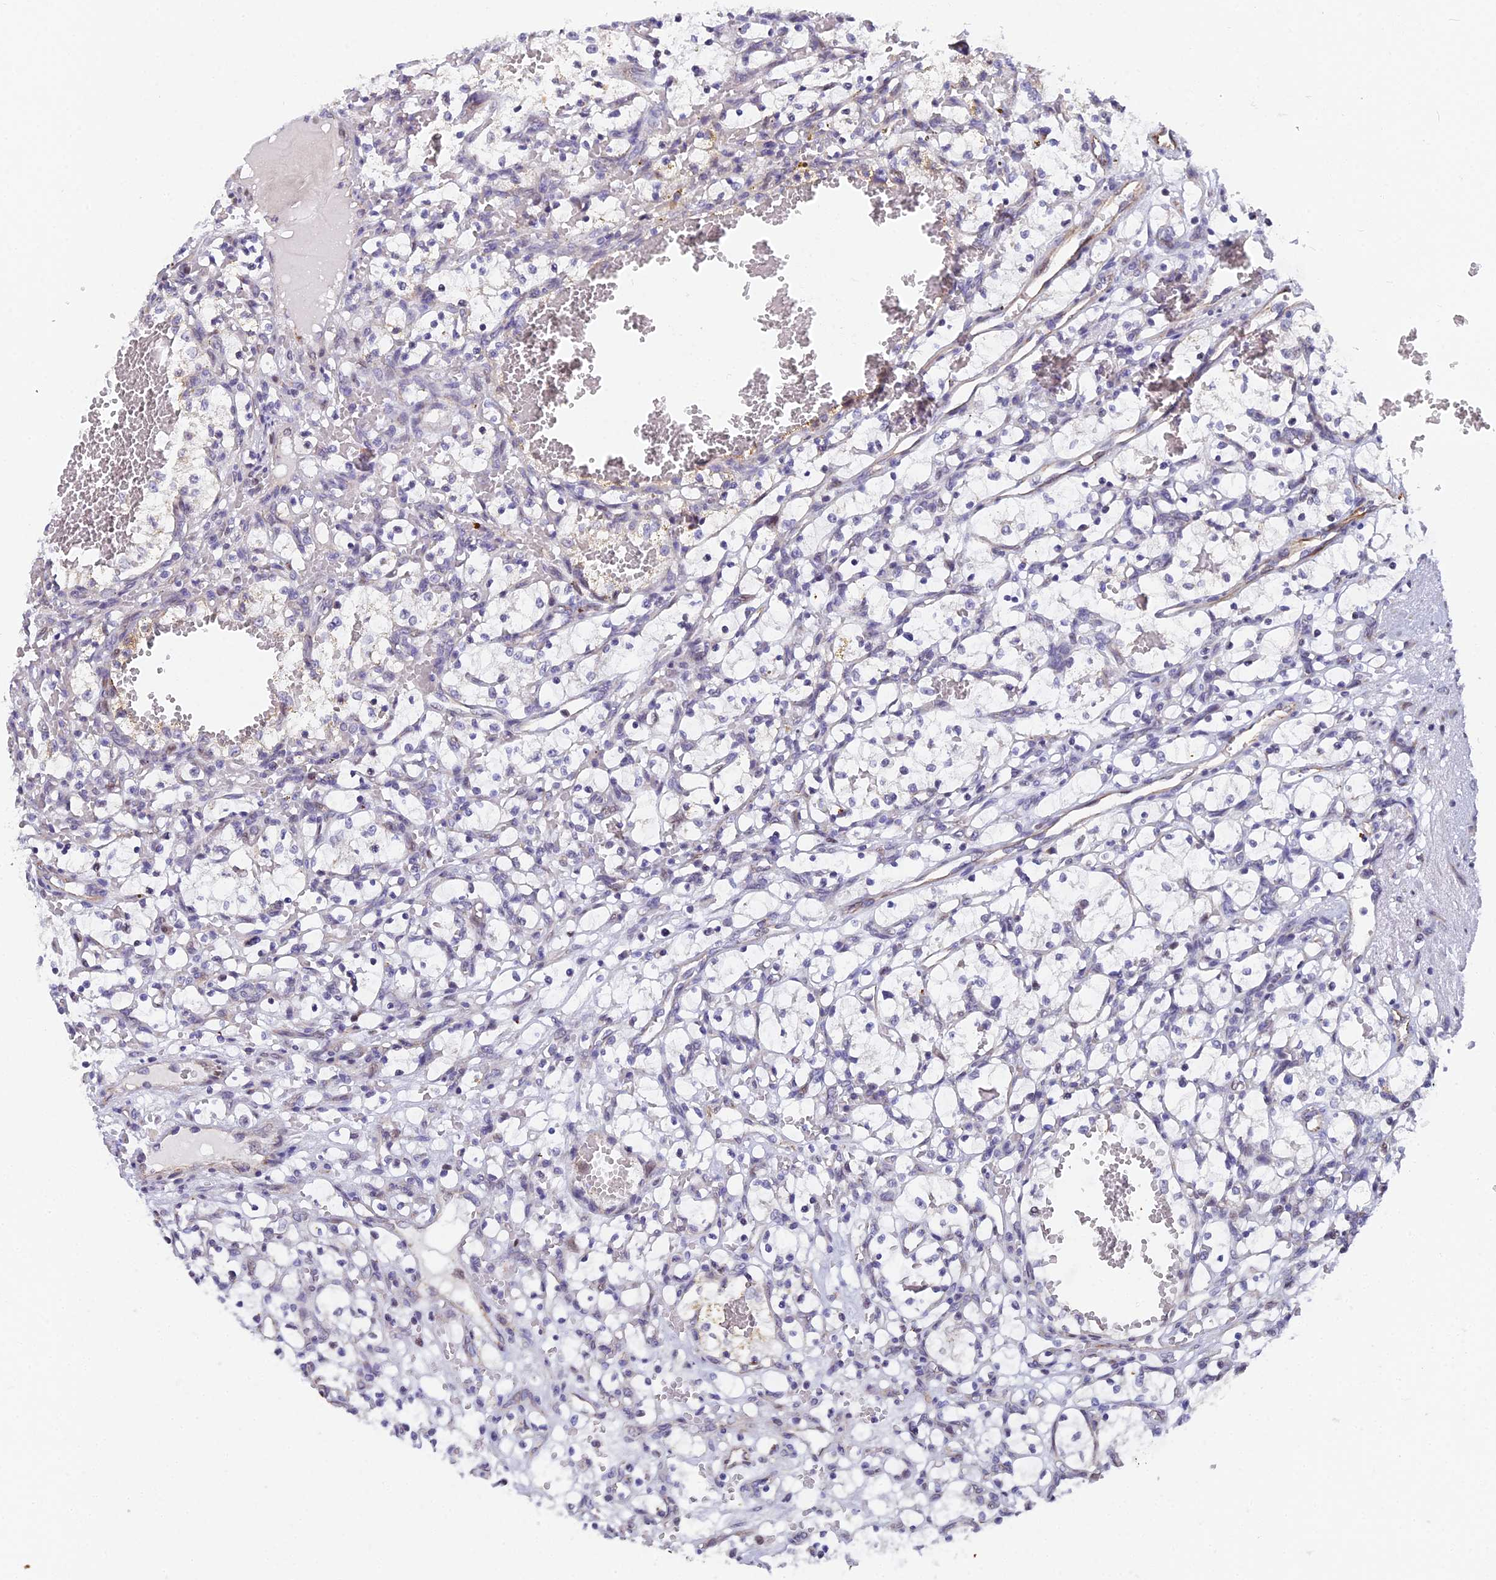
{"staining": {"intensity": "negative", "quantity": "none", "location": "none"}, "tissue": "renal cancer", "cell_type": "Tumor cells", "image_type": "cancer", "snomed": [{"axis": "morphology", "description": "Adenocarcinoma, NOS"}, {"axis": "topography", "description": "Kidney"}], "caption": "Renal cancer (adenocarcinoma) stained for a protein using immunohistochemistry (IHC) exhibits no positivity tumor cells.", "gene": "XKR9", "patient": {"sex": "female", "age": 69}}